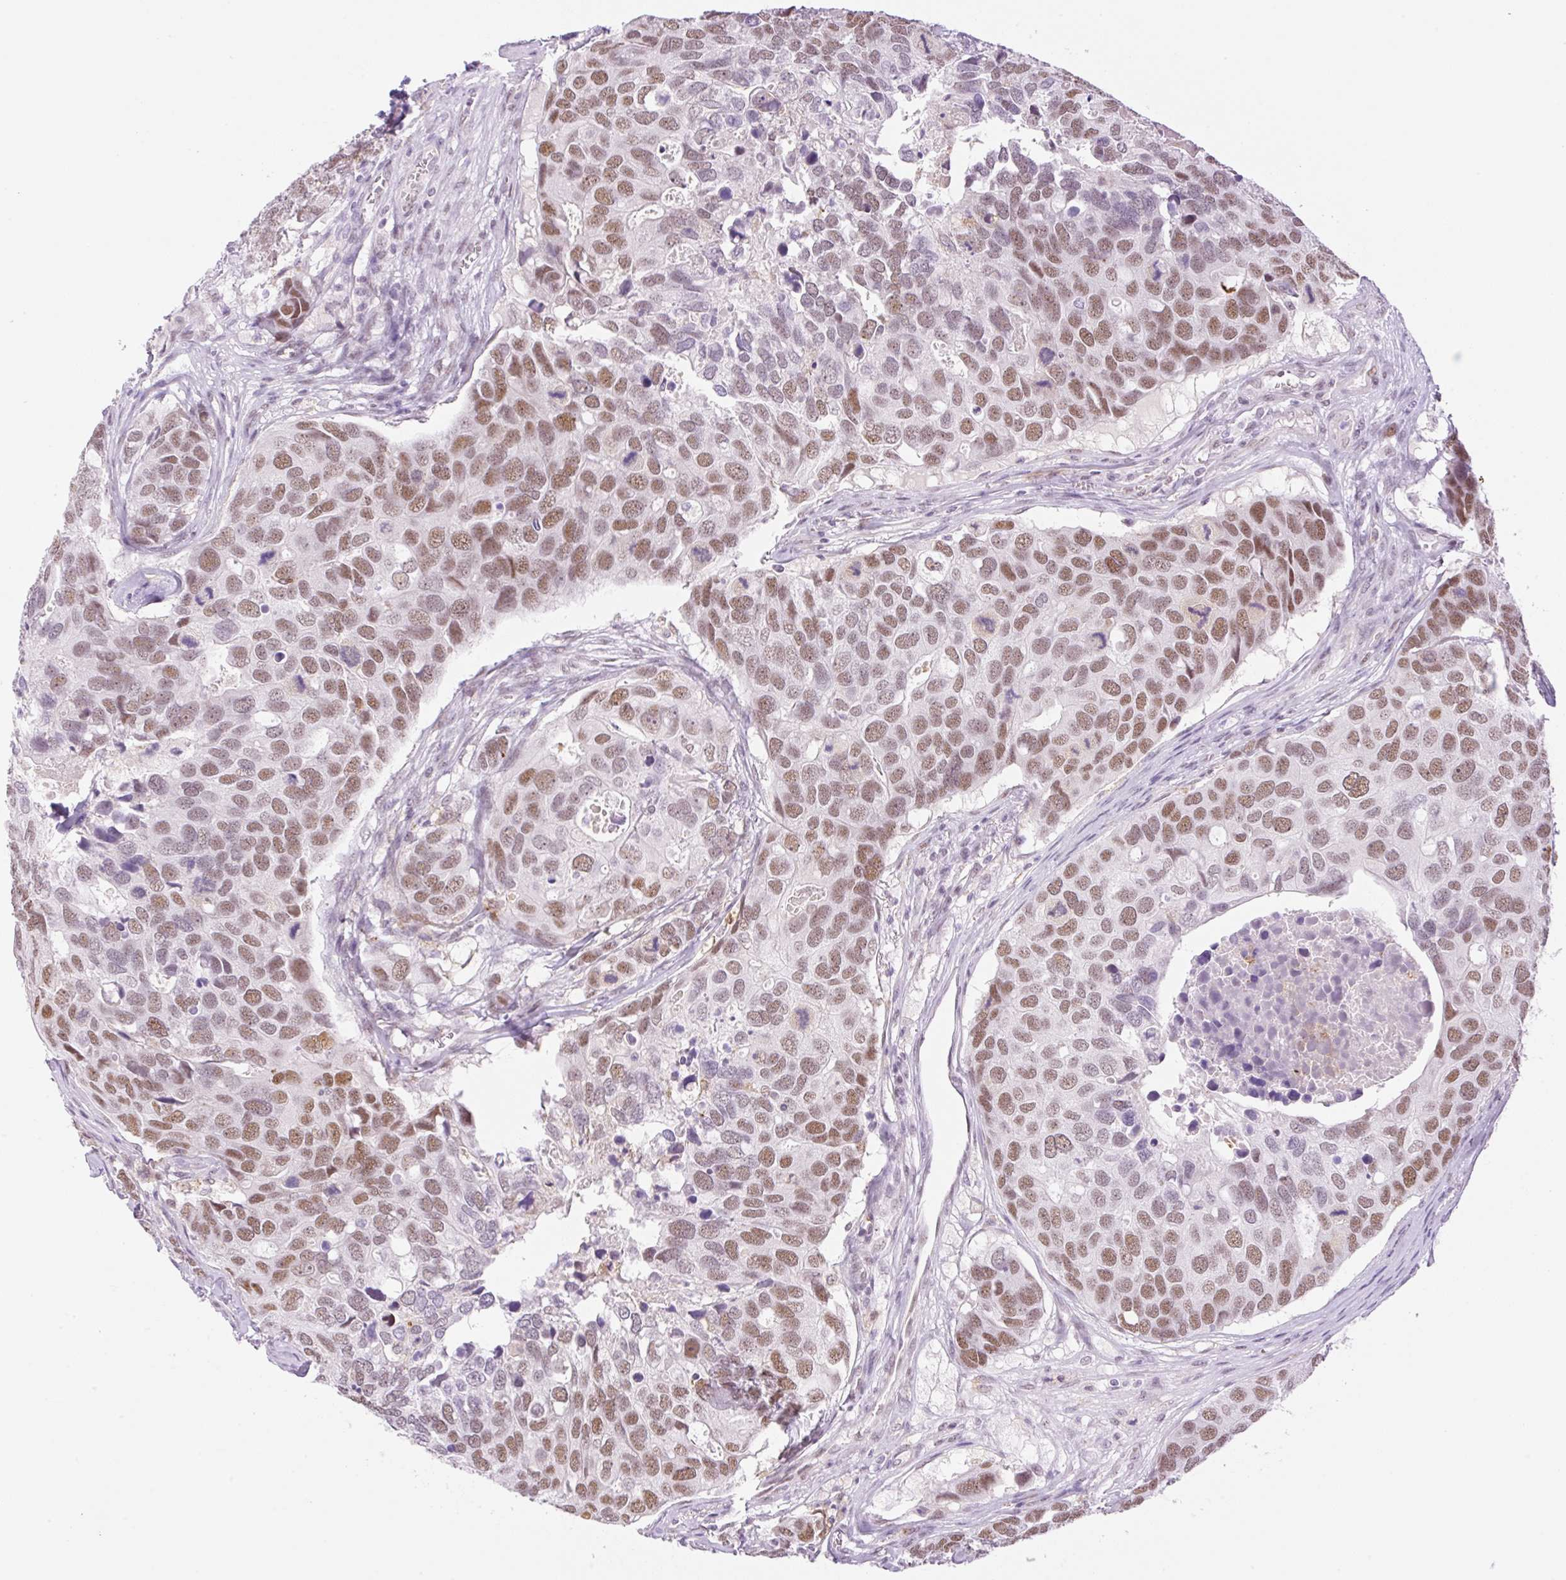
{"staining": {"intensity": "moderate", "quantity": ">75%", "location": "nuclear"}, "tissue": "breast cancer", "cell_type": "Tumor cells", "image_type": "cancer", "snomed": [{"axis": "morphology", "description": "Duct carcinoma"}, {"axis": "topography", "description": "Breast"}], "caption": "Human breast invasive ductal carcinoma stained for a protein (brown) reveals moderate nuclear positive expression in approximately >75% of tumor cells.", "gene": "PALM3", "patient": {"sex": "female", "age": 83}}